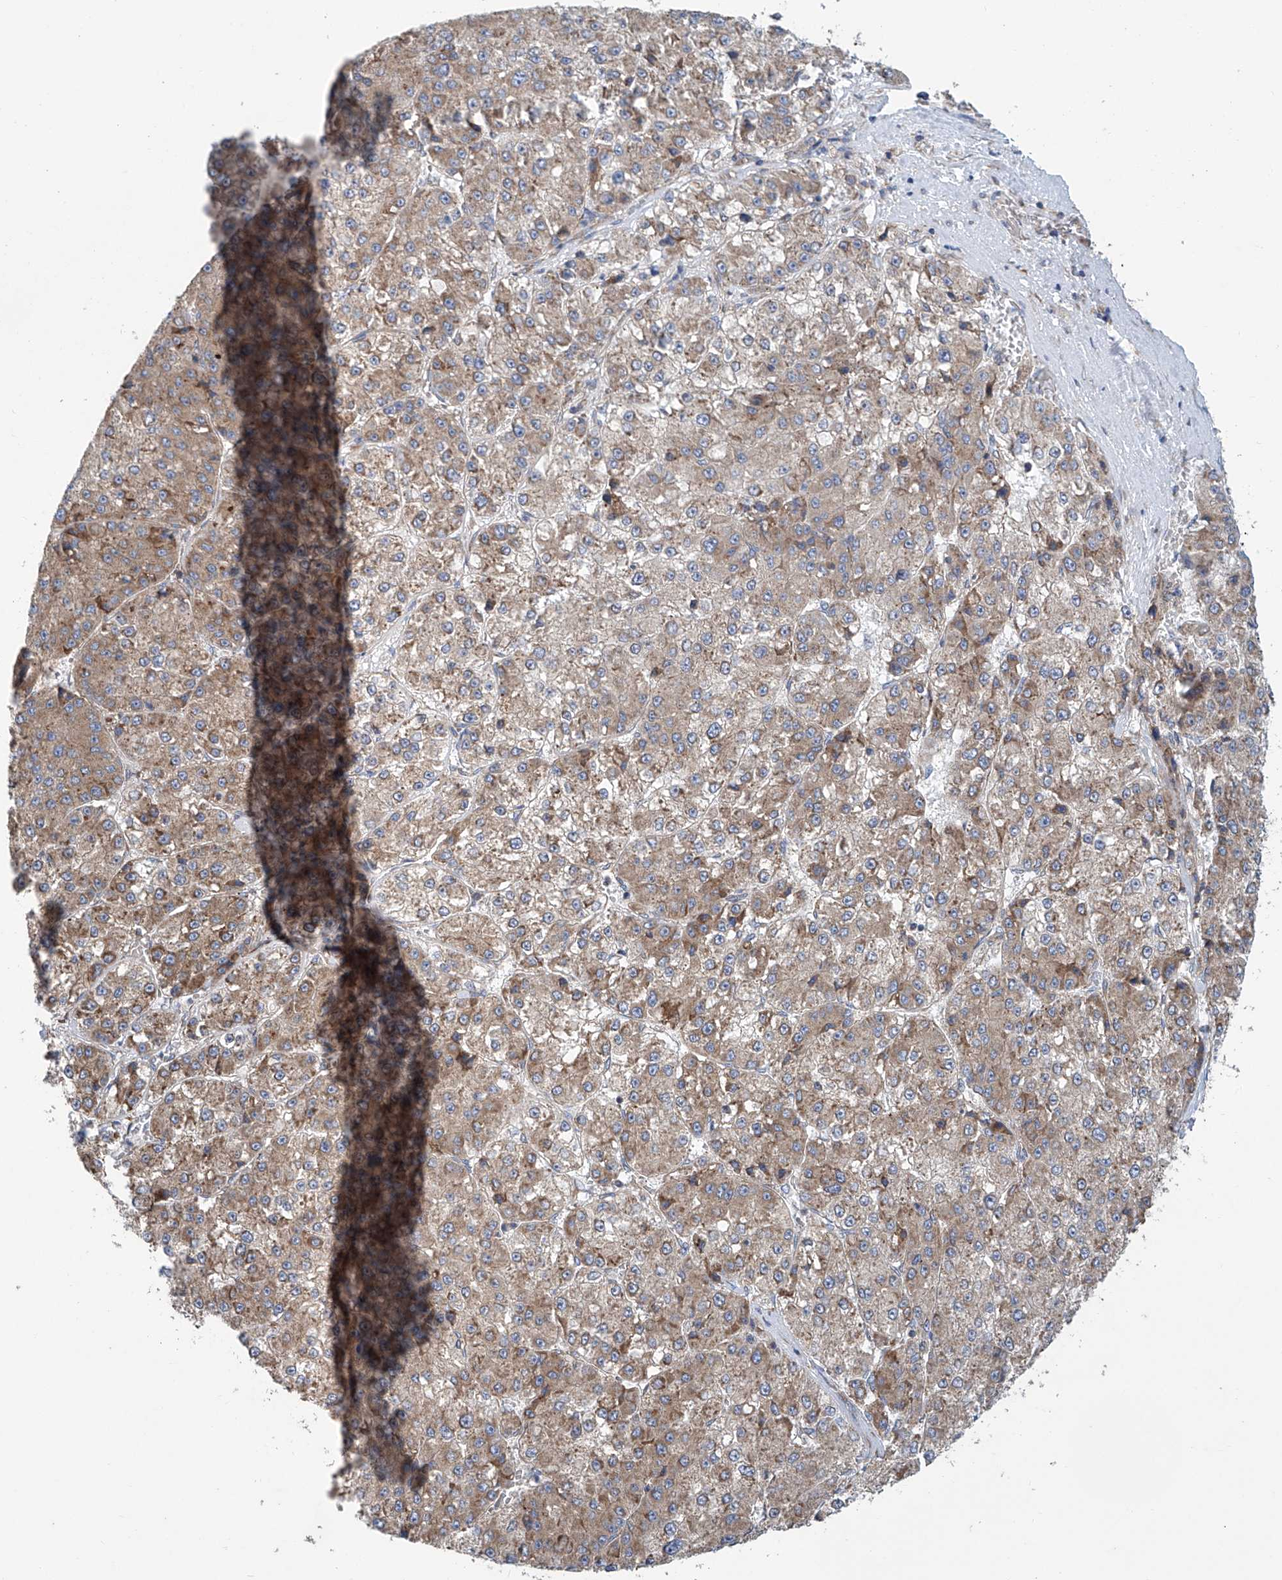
{"staining": {"intensity": "weak", "quantity": ">75%", "location": "cytoplasmic/membranous"}, "tissue": "liver cancer", "cell_type": "Tumor cells", "image_type": "cancer", "snomed": [{"axis": "morphology", "description": "Carcinoma, Hepatocellular, NOS"}, {"axis": "topography", "description": "Liver"}], "caption": "There is low levels of weak cytoplasmic/membranous expression in tumor cells of hepatocellular carcinoma (liver), as demonstrated by immunohistochemical staining (brown color).", "gene": "SENP2", "patient": {"sex": "female", "age": 73}}